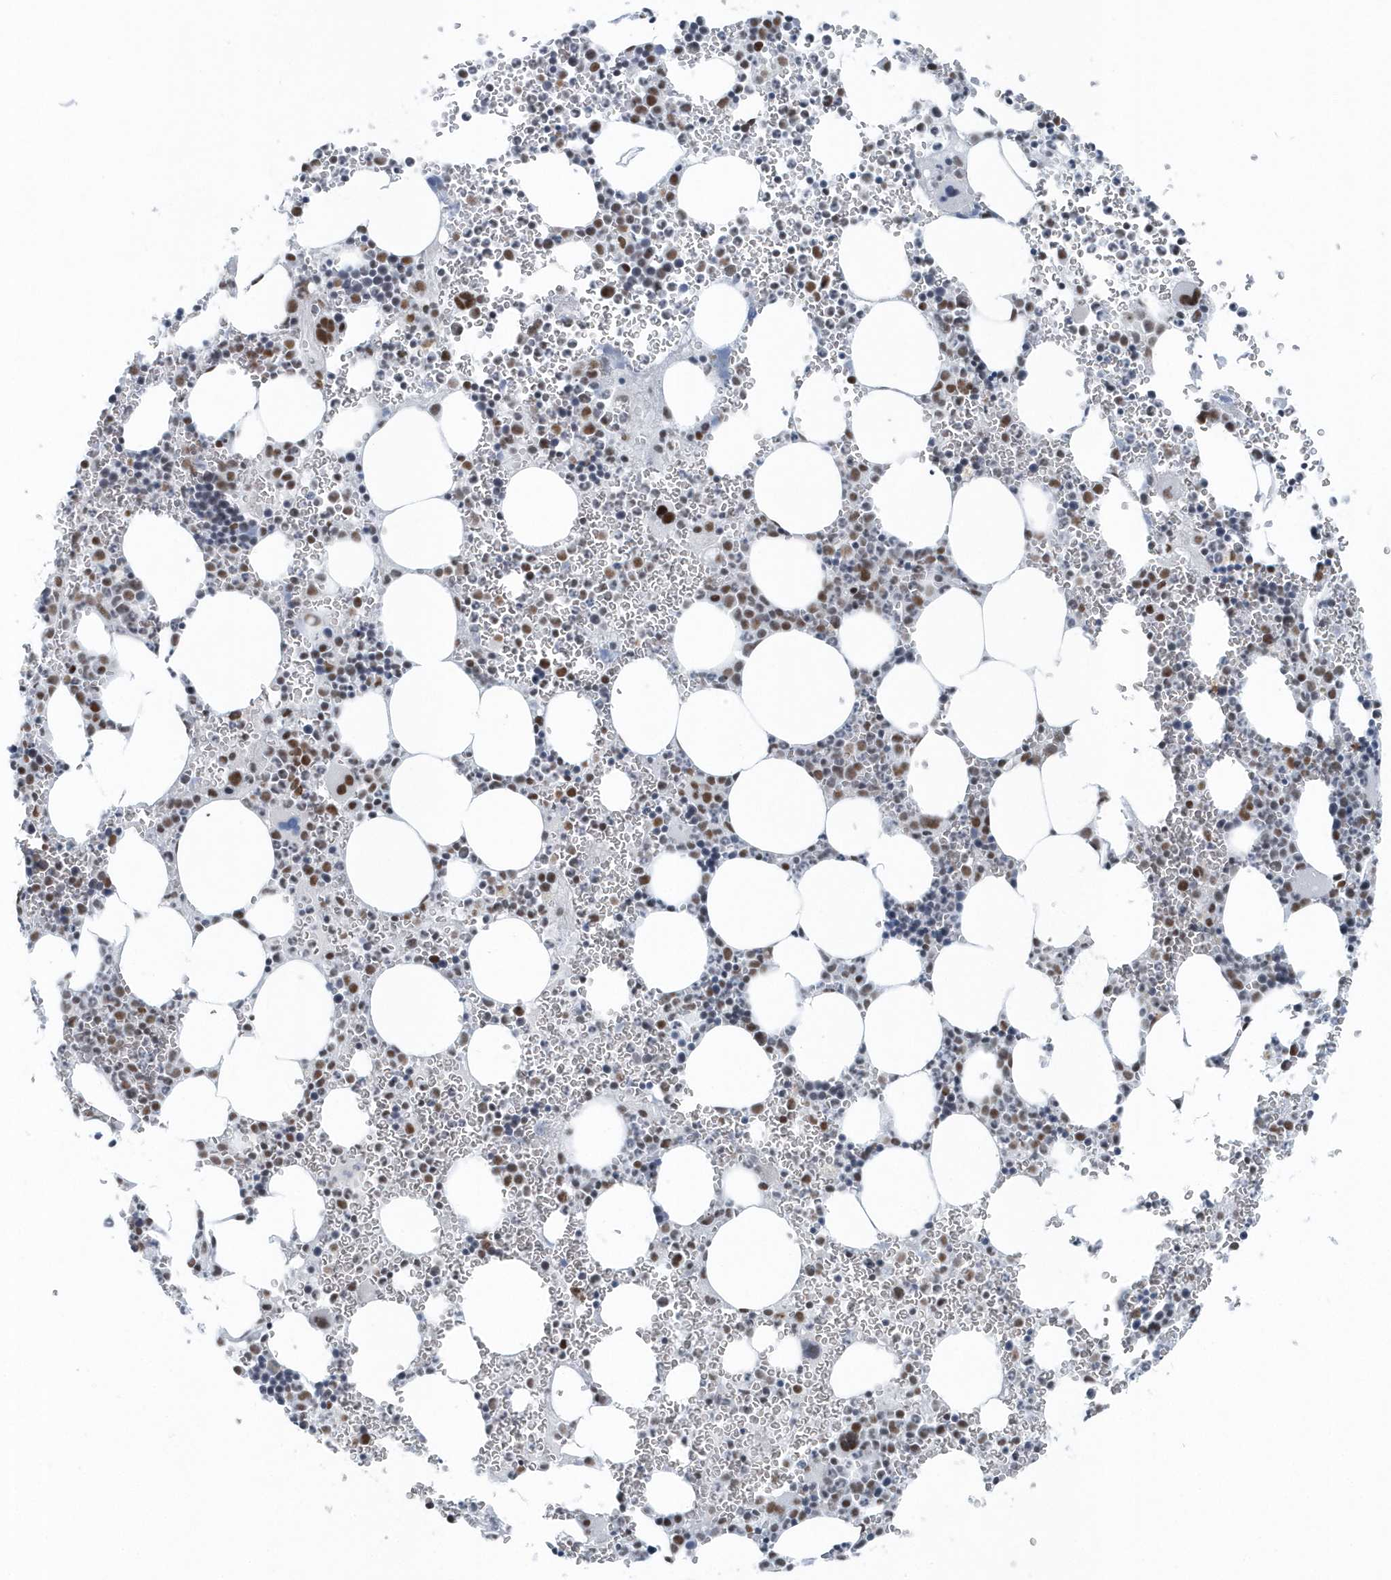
{"staining": {"intensity": "strong", "quantity": "<25%", "location": "nuclear"}, "tissue": "bone marrow", "cell_type": "Hematopoietic cells", "image_type": "normal", "snomed": [{"axis": "morphology", "description": "Normal tissue, NOS"}, {"axis": "topography", "description": "Bone marrow"}], "caption": "This histopathology image displays IHC staining of unremarkable bone marrow, with medium strong nuclear staining in approximately <25% of hematopoietic cells.", "gene": "FIP1L1", "patient": {"sex": "female", "age": 78}}